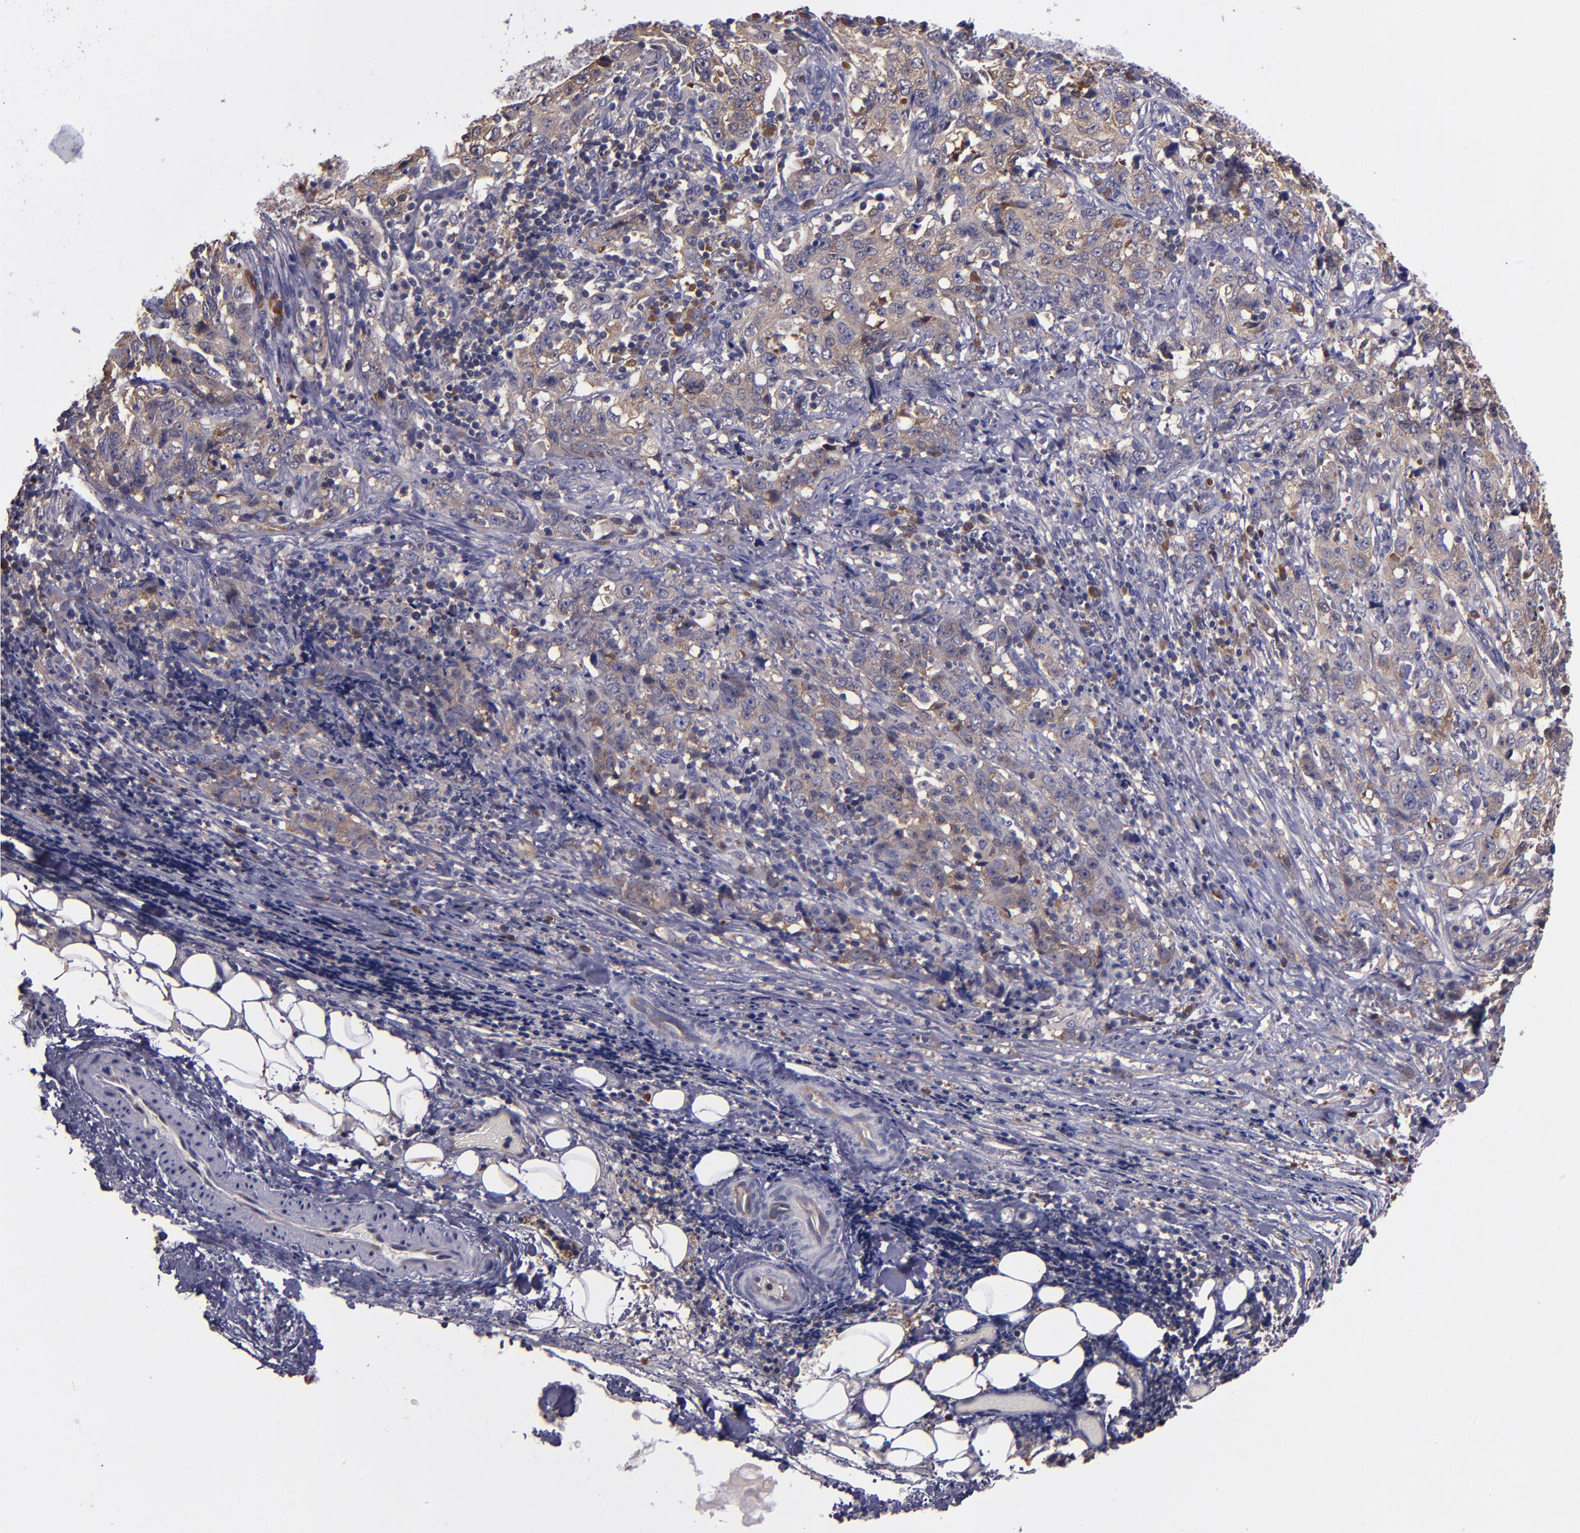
{"staining": {"intensity": "moderate", "quantity": "25%-75%", "location": "cytoplasmic/membranous"}, "tissue": "stomach cancer", "cell_type": "Tumor cells", "image_type": "cancer", "snomed": [{"axis": "morphology", "description": "Adenocarcinoma, NOS"}, {"axis": "topography", "description": "Stomach"}], "caption": "Immunohistochemical staining of stomach cancer displays moderate cytoplasmic/membranous protein expression in about 25%-75% of tumor cells.", "gene": "CARS1", "patient": {"sex": "male", "age": 48}}